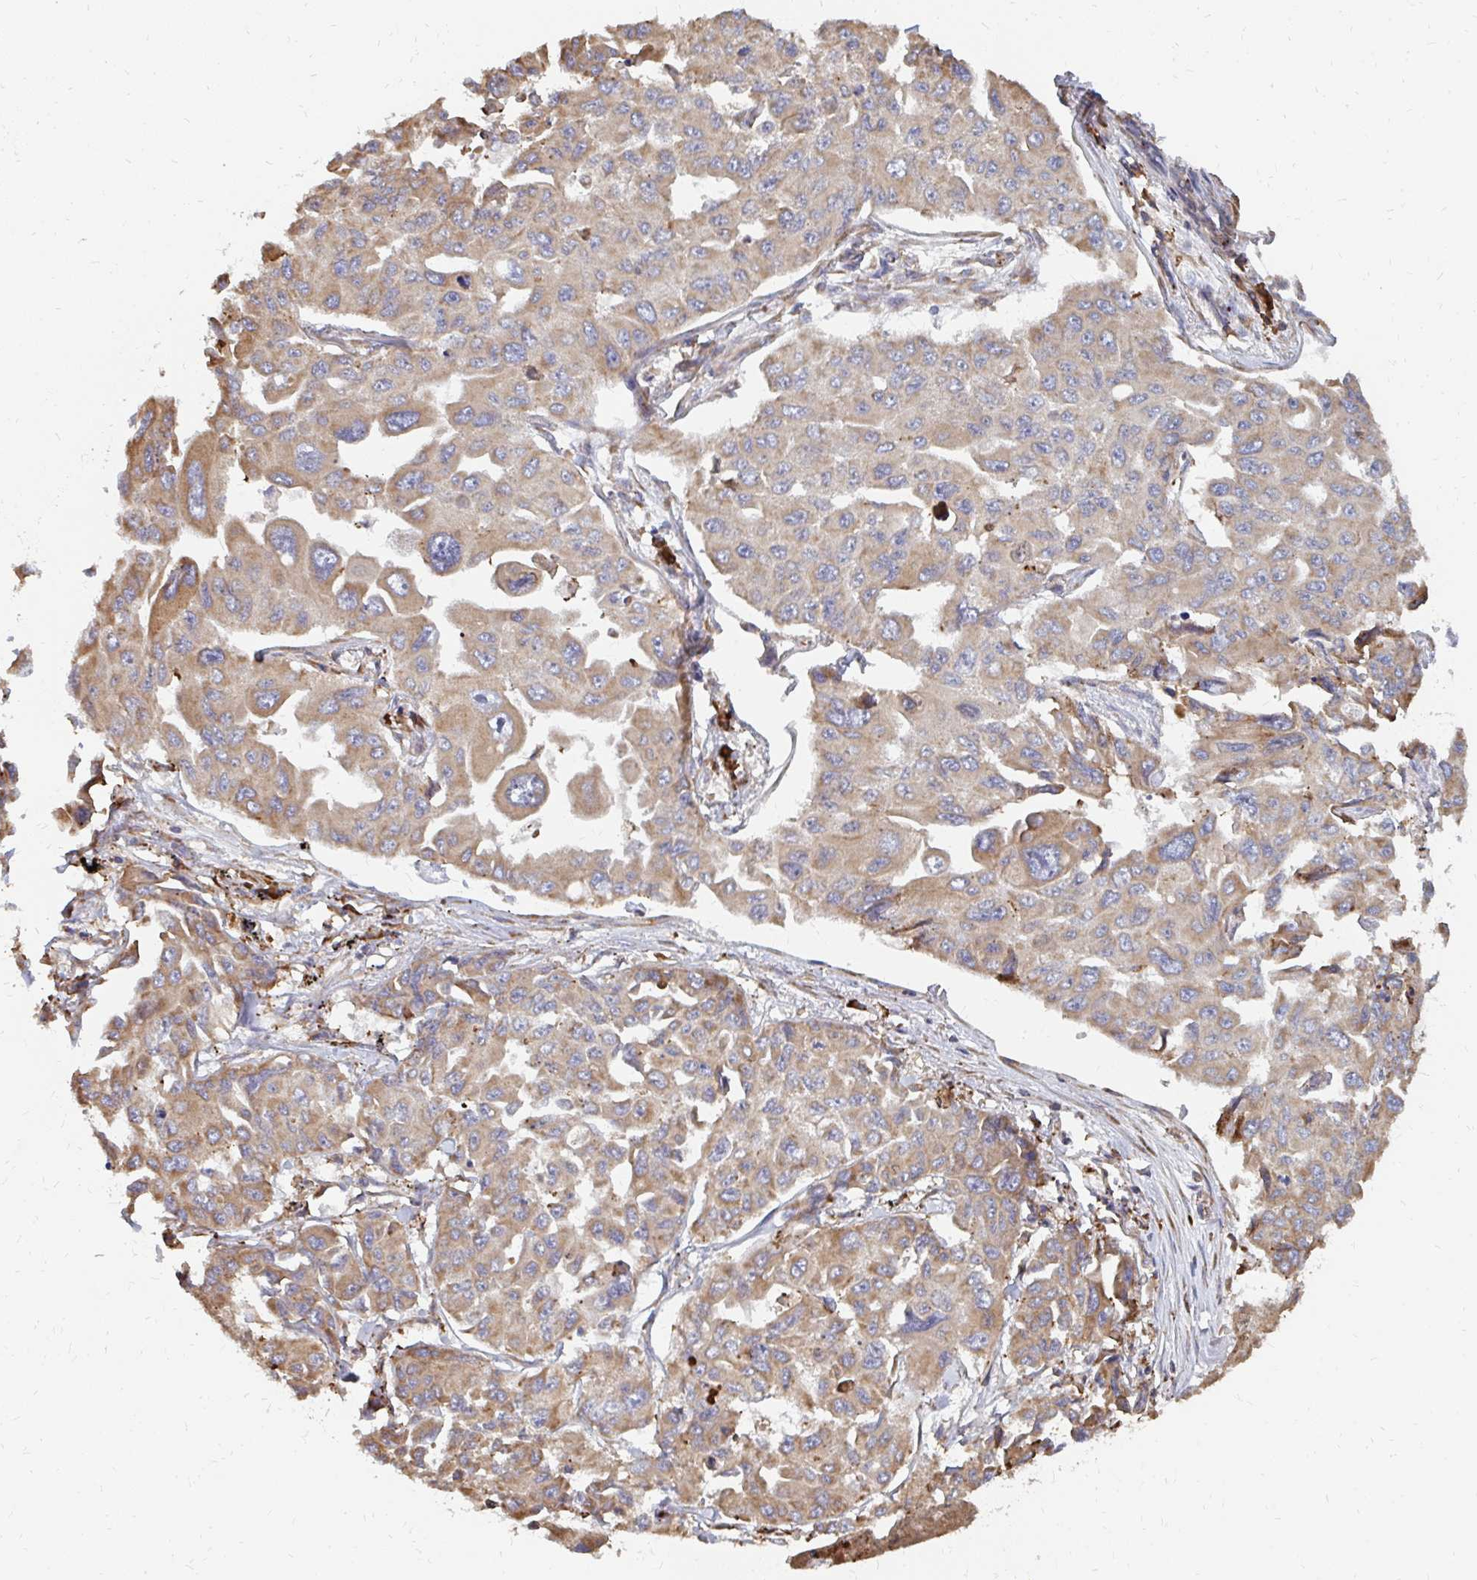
{"staining": {"intensity": "moderate", "quantity": ">75%", "location": "cytoplasmic/membranous"}, "tissue": "lung cancer", "cell_type": "Tumor cells", "image_type": "cancer", "snomed": [{"axis": "morphology", "description": "Adenocarcinoma, NOS"}, {"axis": "topography", "description": "Lung"}], "caption": "Tumor cells exhibit medium levels of moderate cytoplasmic/membranous staining in approximately >75% of cells in adenocarcinoma (lung).", "gene": "PPP1R13L", "patient": {"sex": "male", "age": 64}}